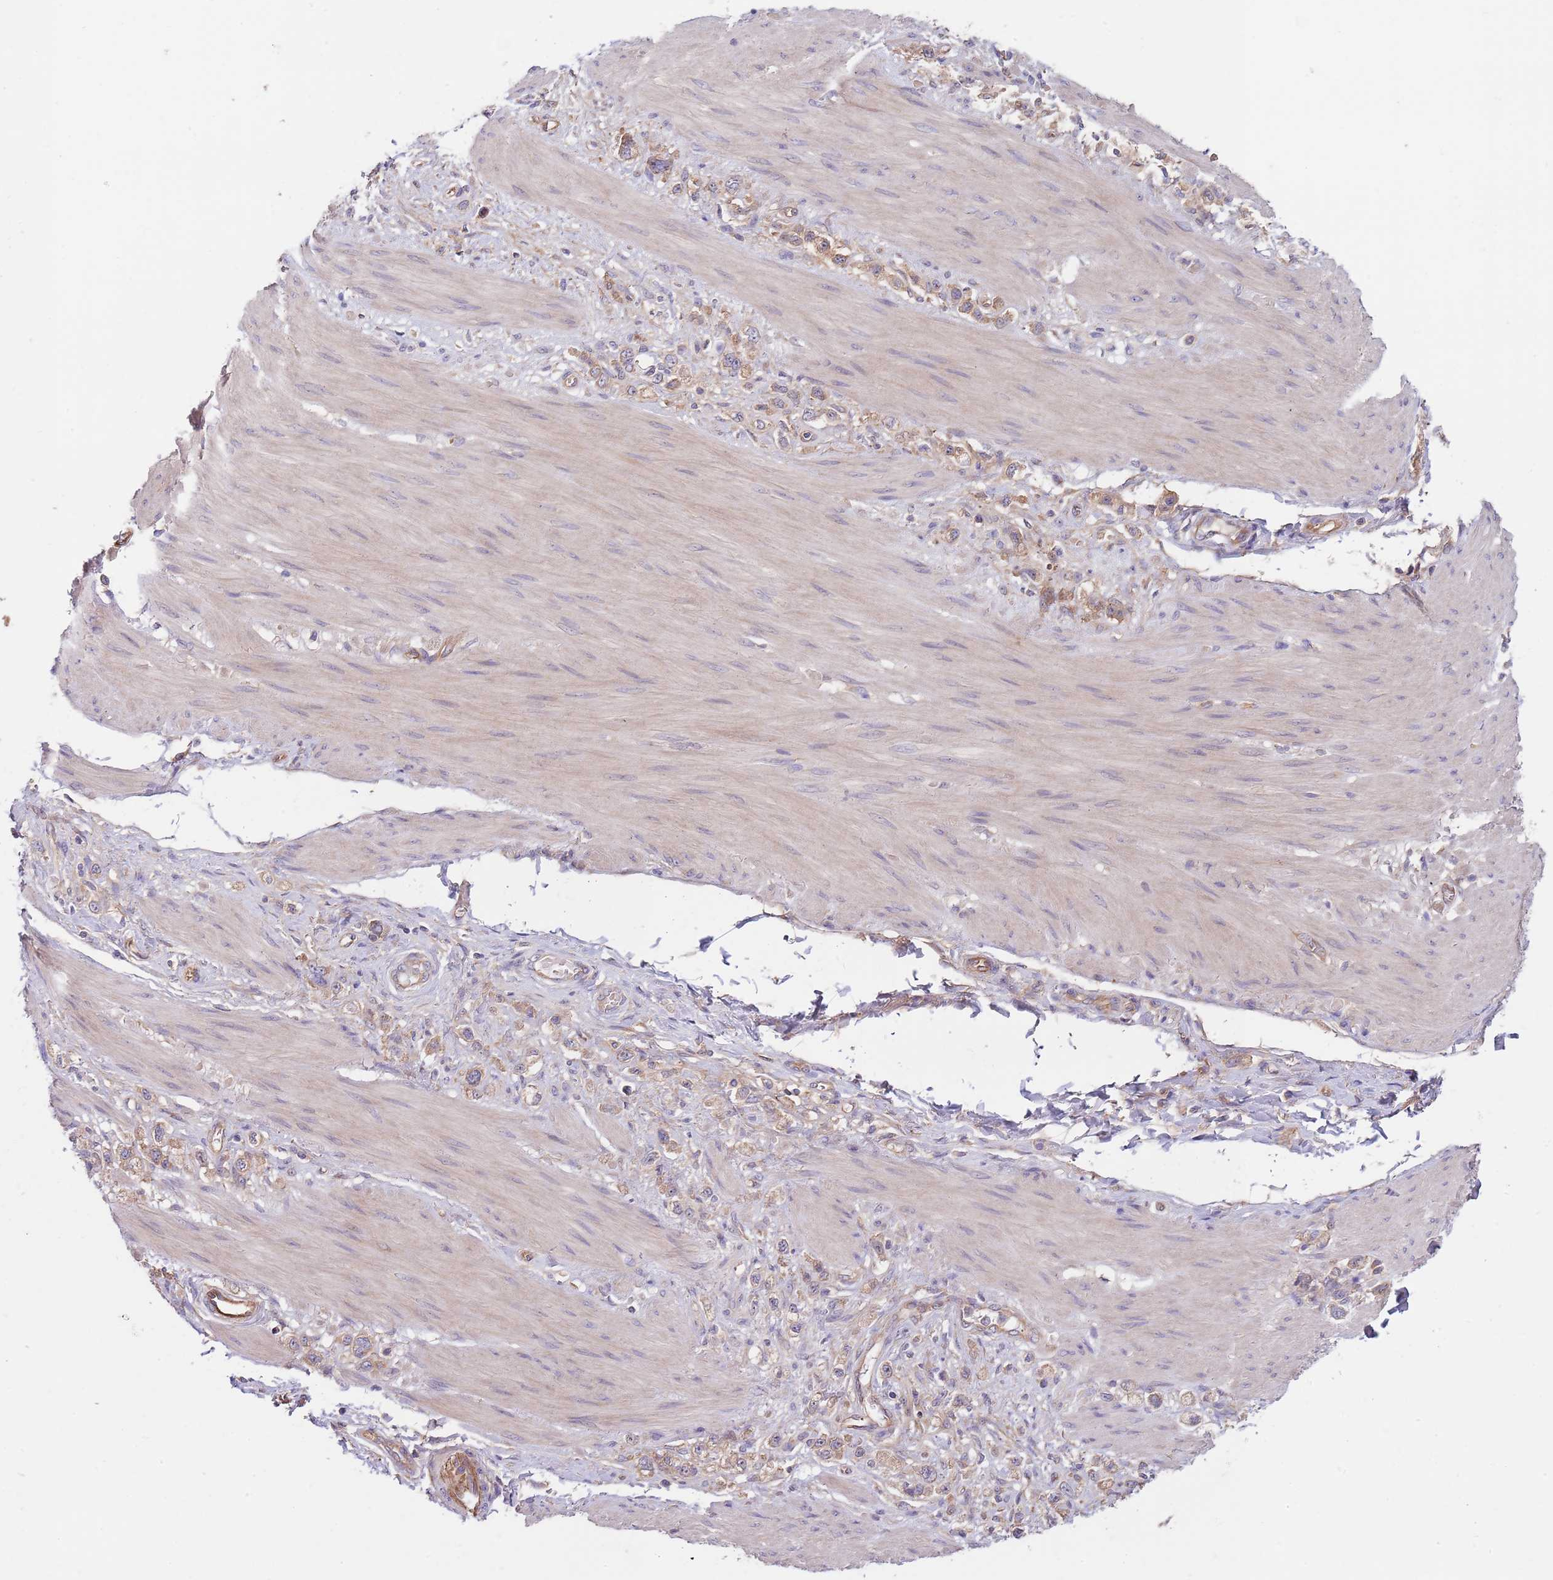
{"staining": {"intensity": "moderate", "quantity": ">75%", "location": "cytoplasmic/membranous"}, "tissue": "stomach cancer", "cell_type": "Tumor cells", "image_type": "cancer", "snomed": [{"axis": "morphology", "description": "Adenocarcinoma, NOS"}, {"axis": "topography", "description": "Stomach"}], "caption": "A brown stain highlights moderate cytoplasmic/membranous expression of a protein in human stomach adenocarcinoma tumor cells. The protein is shown in brown color, while the nuclei are stained blue.", "gene": "EIF3F", "patient": {"sex": "female", "age": 65}}